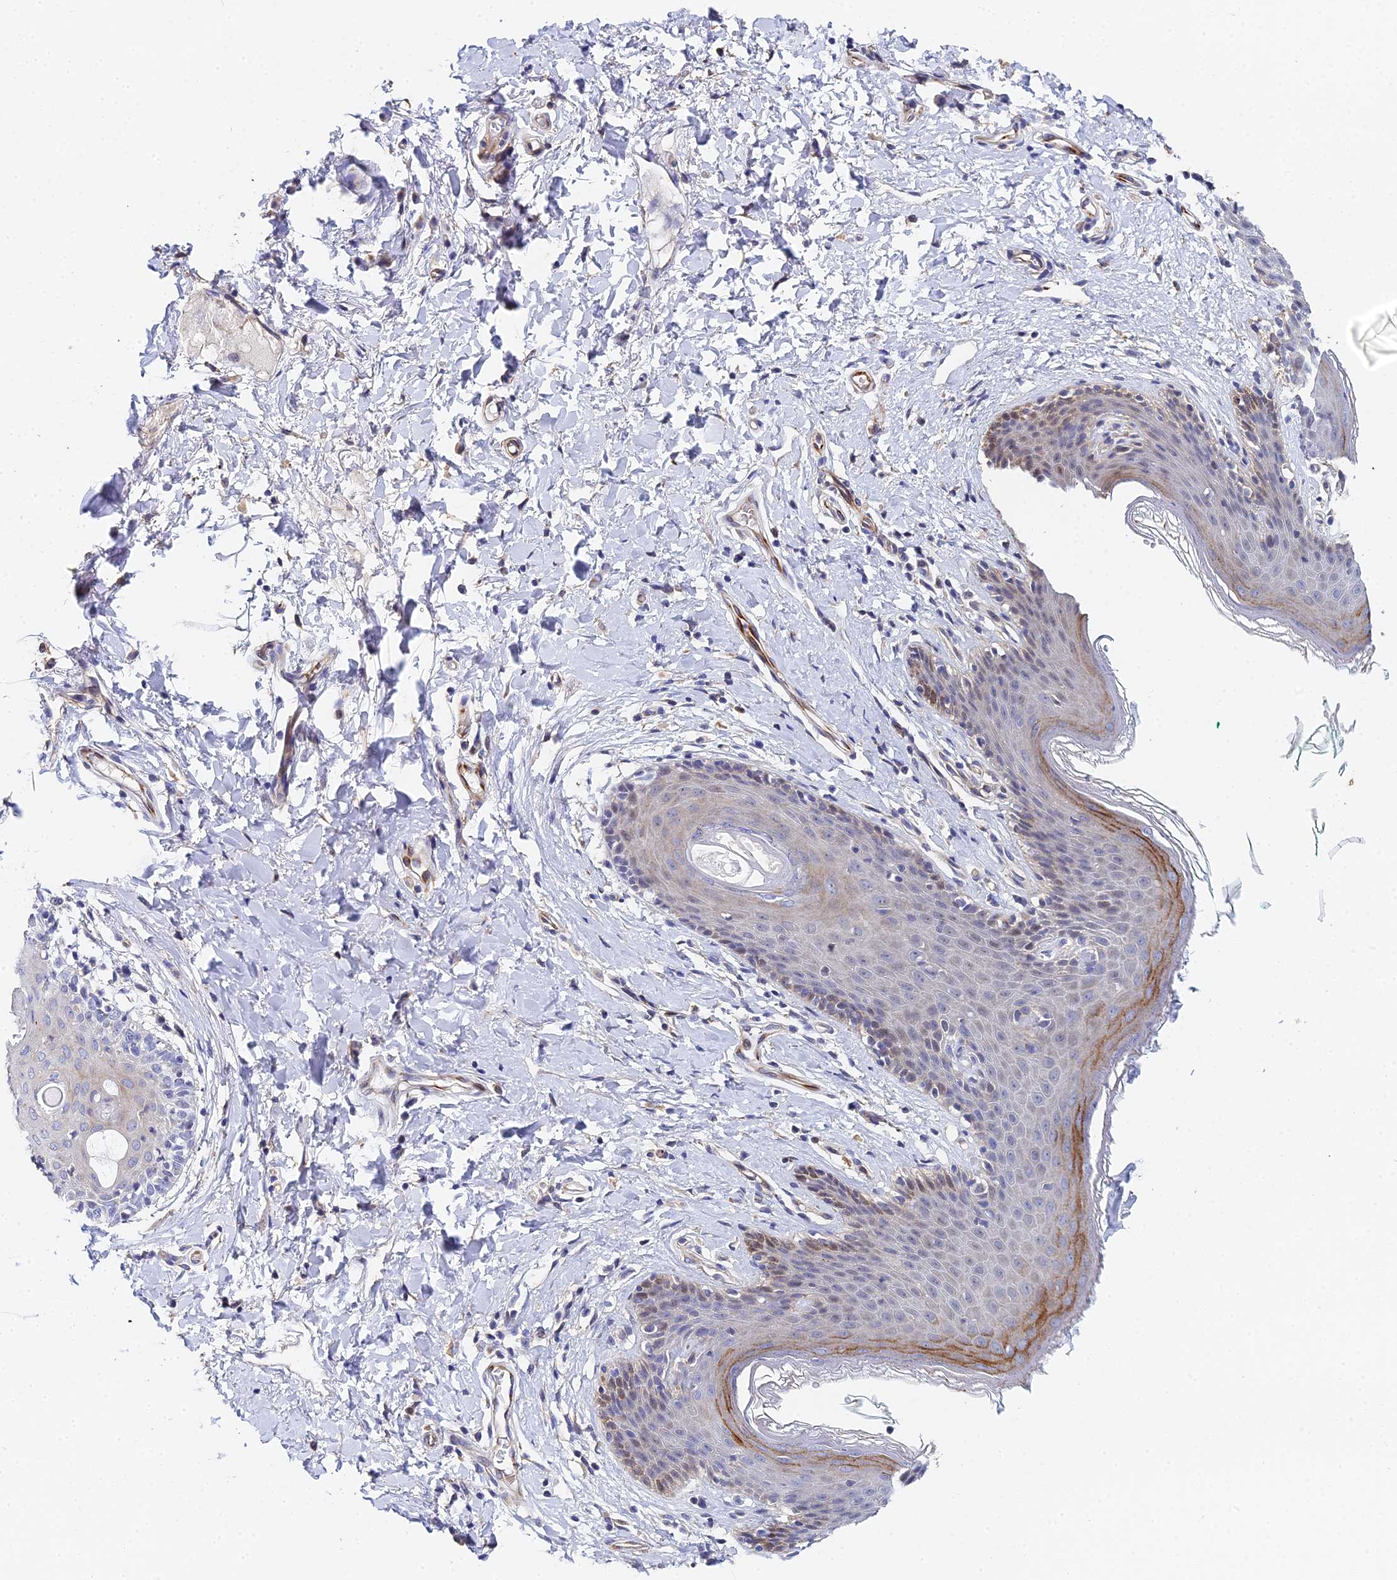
{"staining": {"intensity": "weak", "quantity": "25%-75%", "location": "cytoplasmic/membranous,nuclear"}, "tissue": "skin", "cell_type": "Epidermal cells", "image_type": "normal", "snomed": [{"axis": "morphology", "description": "Normal tissue, NOS"}, {"axis": "topography", "description": "Vulva"}], "caption": "Normal skin was stained to show a protein in brown. There is low levels of weak cytoplasmic/membranous,nuclear expression in about 25%-75% of epidermal cells. The staining was performed using DAB, with brown indicating positive protein expression. Nuclei are stained blue with hematoxylin.", "gene": "ENSG00000268674", "patient": {"sex": "female", "age": 66}}